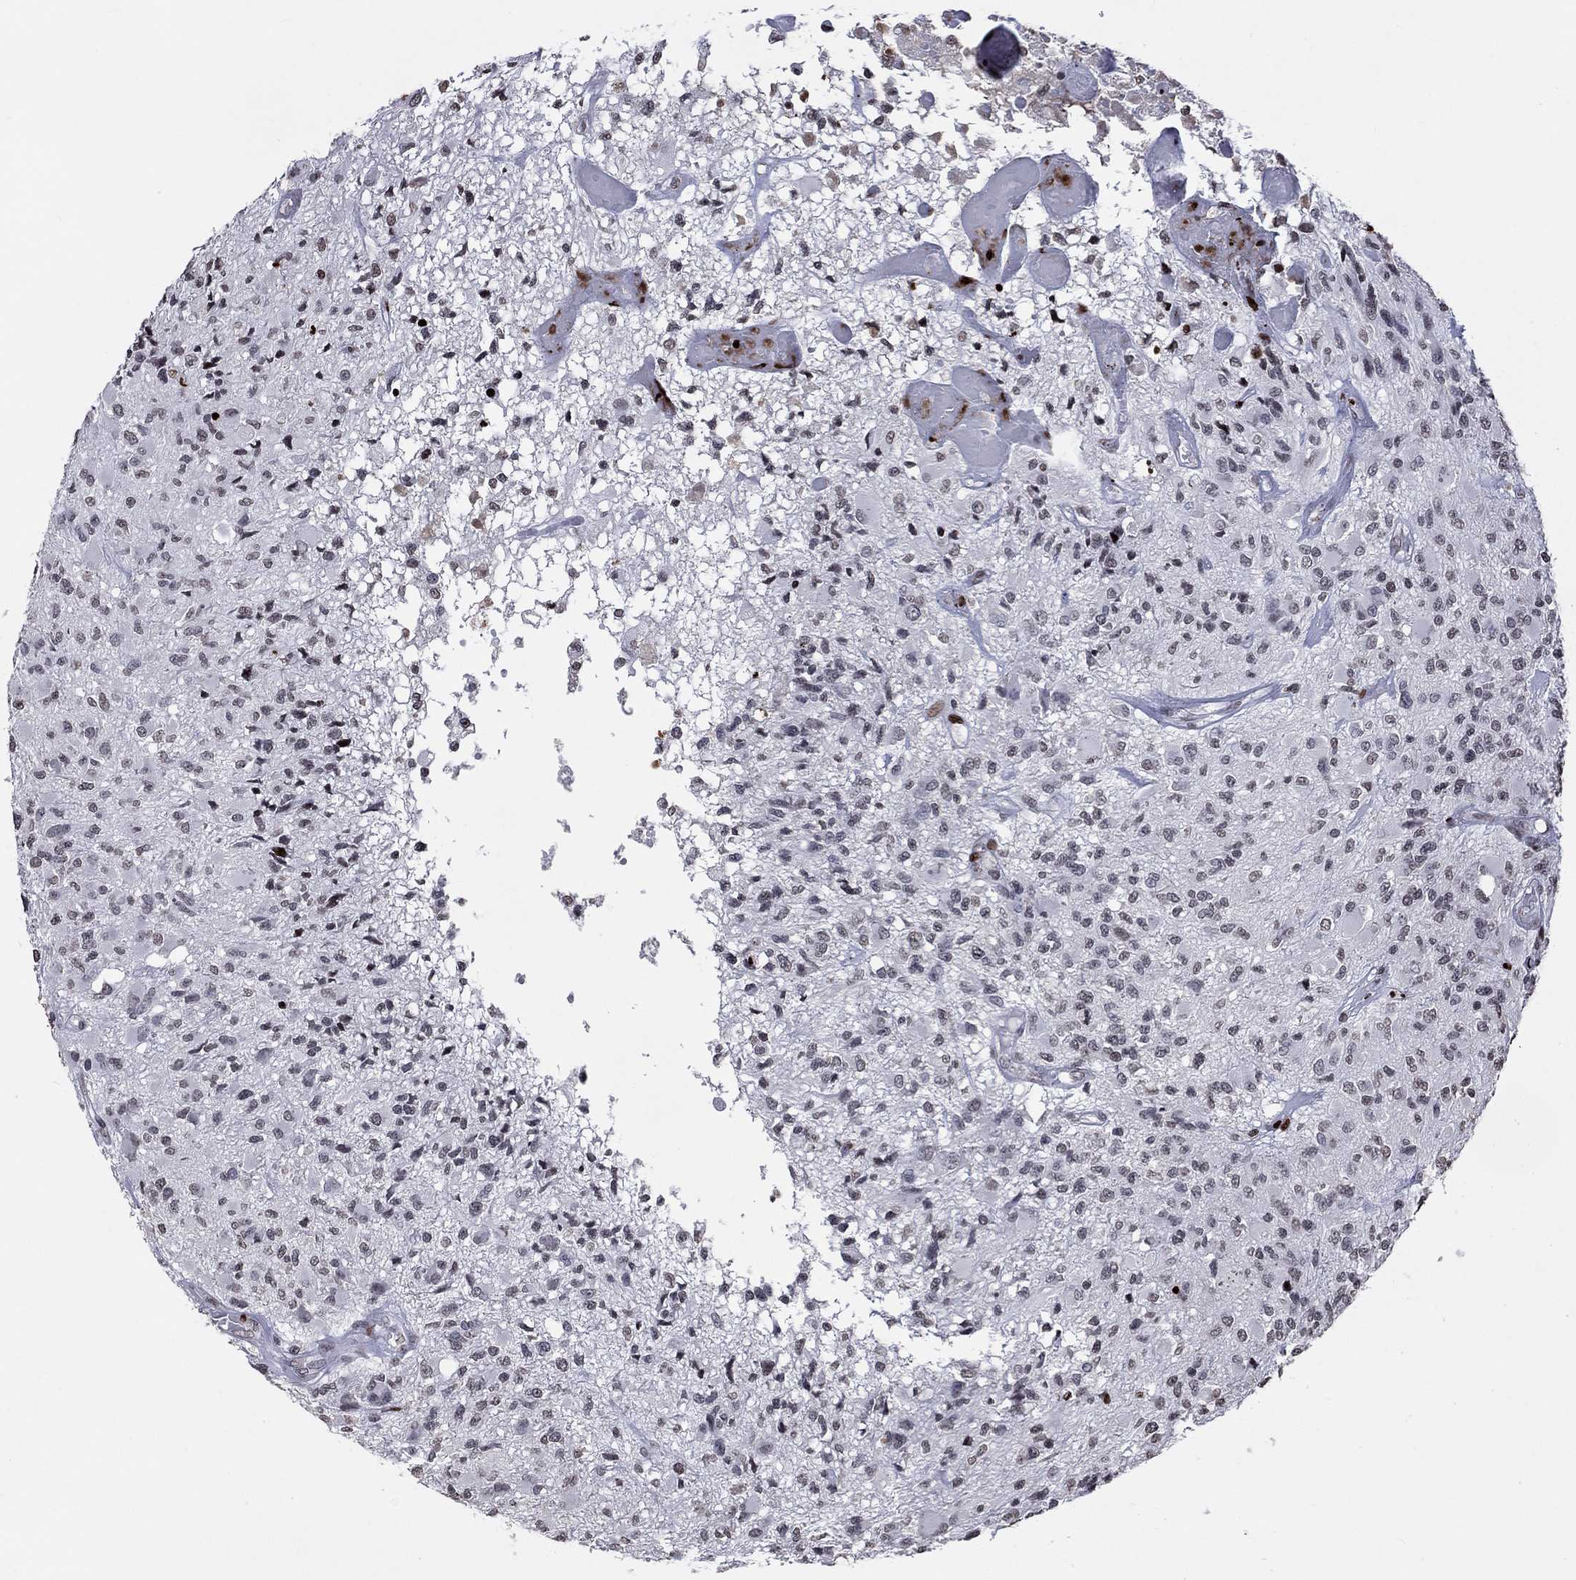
{"staining": {"intensity": "negative", "quantity": "none", "location": "none"}, "tissue": "glioma", "cell_type": "Tumor cells", "image_type": "cancer", "snomed": [{"axis": "morphology", "description": "Glioma, malignant, High grade"}, {"axis": "topography", "description": "Brain"}], "caption": "The histopathology image shows no significant positivity in tumor cells of high-grade glioma (malignant). (DAB (3,3'-diaminobenzidine) immunohistochemistry visualized using brightfield microscopy, high magnification).", "gene": "SRSF3", "patient": {"sex": "female", "age": 63}}